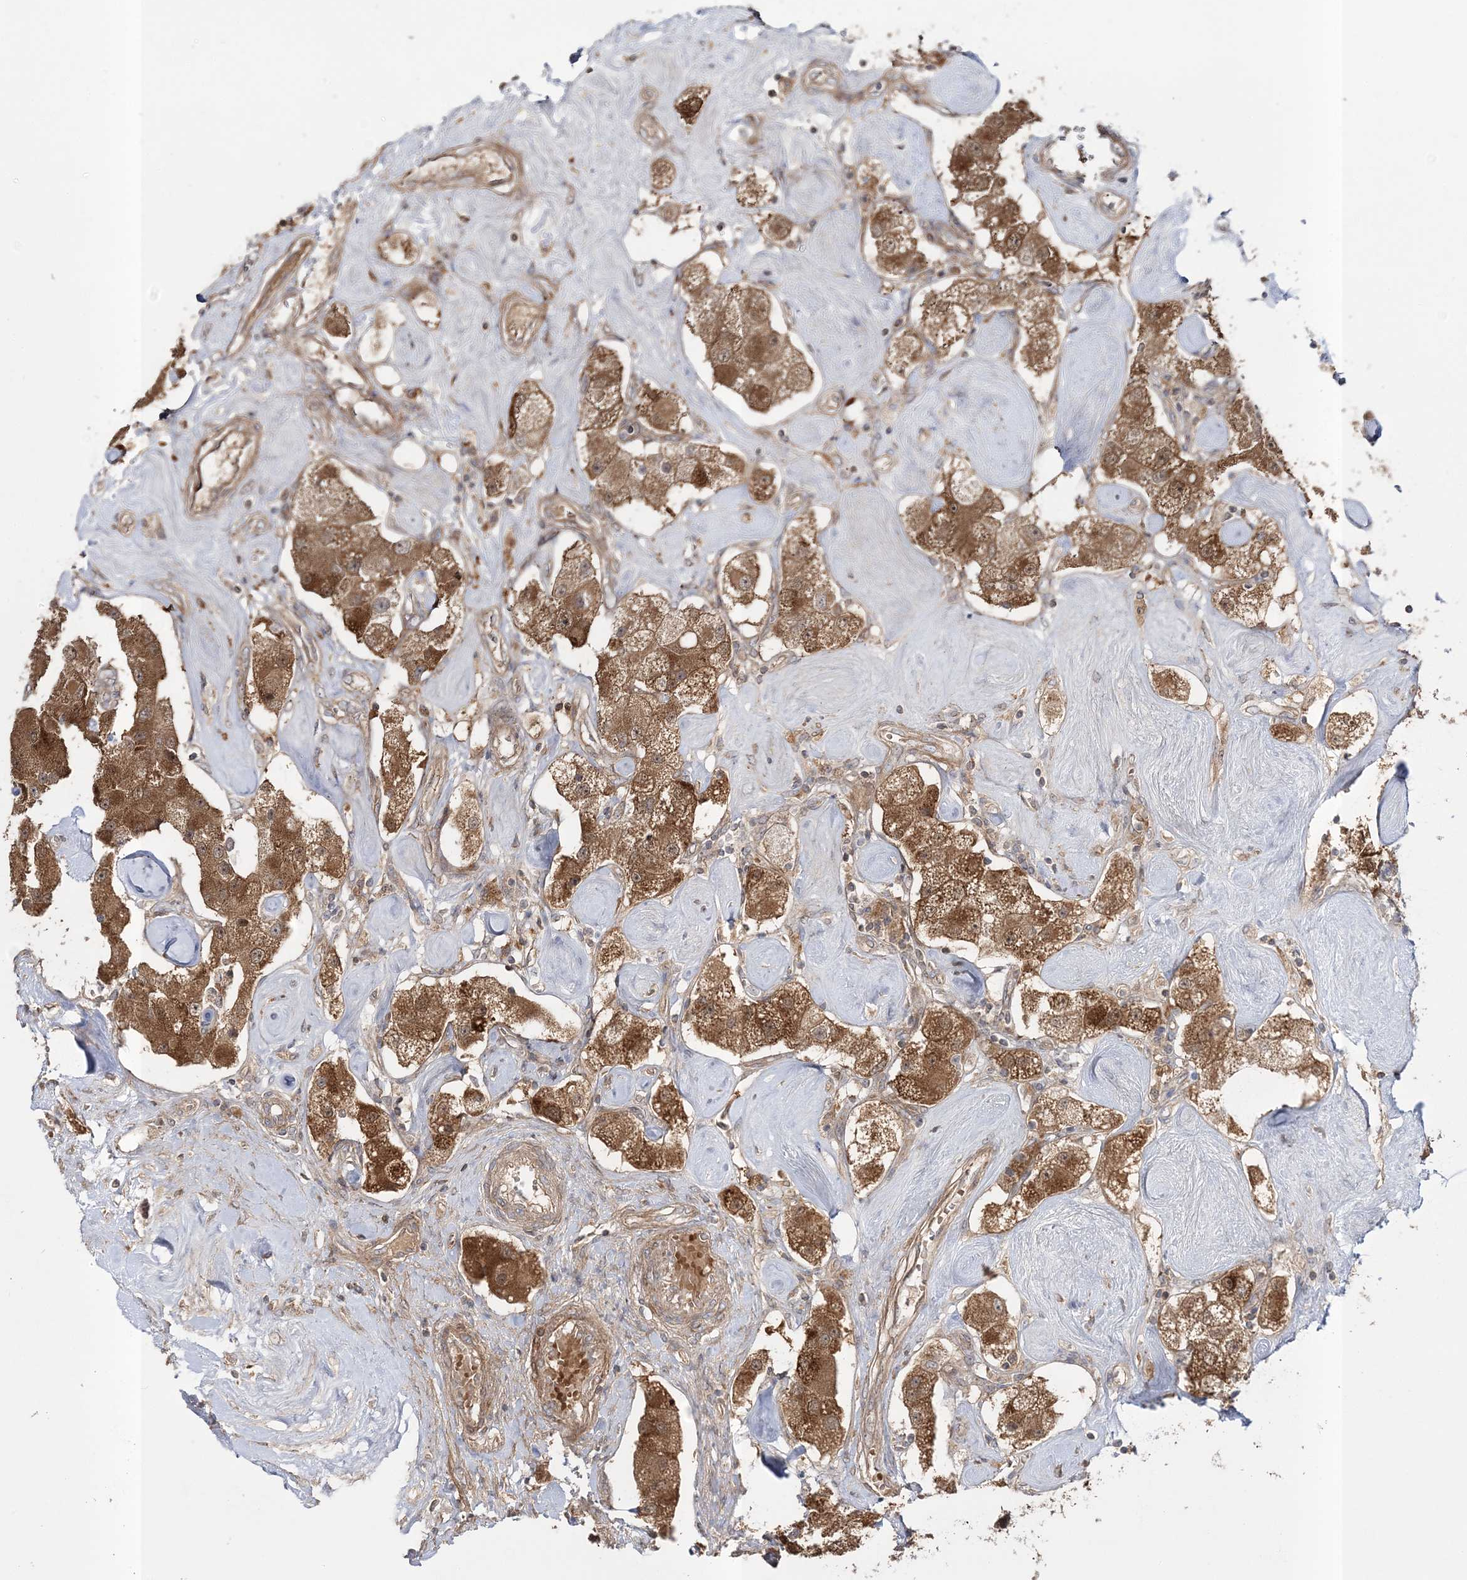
{"staining": {"intensity": "moderate", "quantity": ">75%", "location": "cytoplasmic/membranous"}, "tissue": "carcinoid", "cell_type": "Tumor cells", "image_type": "cancer", "snomed": [{"axis": "morphology", "description": "Carcinoid, malignant, NOS"}, {"axis": "topography", "description": "Pancreas"}], "caption": "High-power microscopy captured an immunohistochemistry (IHC) micrograph of carcinoid, revealing moderate cytoplasmic/membranous staining in approximately >75% of tumor cells.", "gene": "MOCS2", "patient": {"sex": "male", "age": 41}}